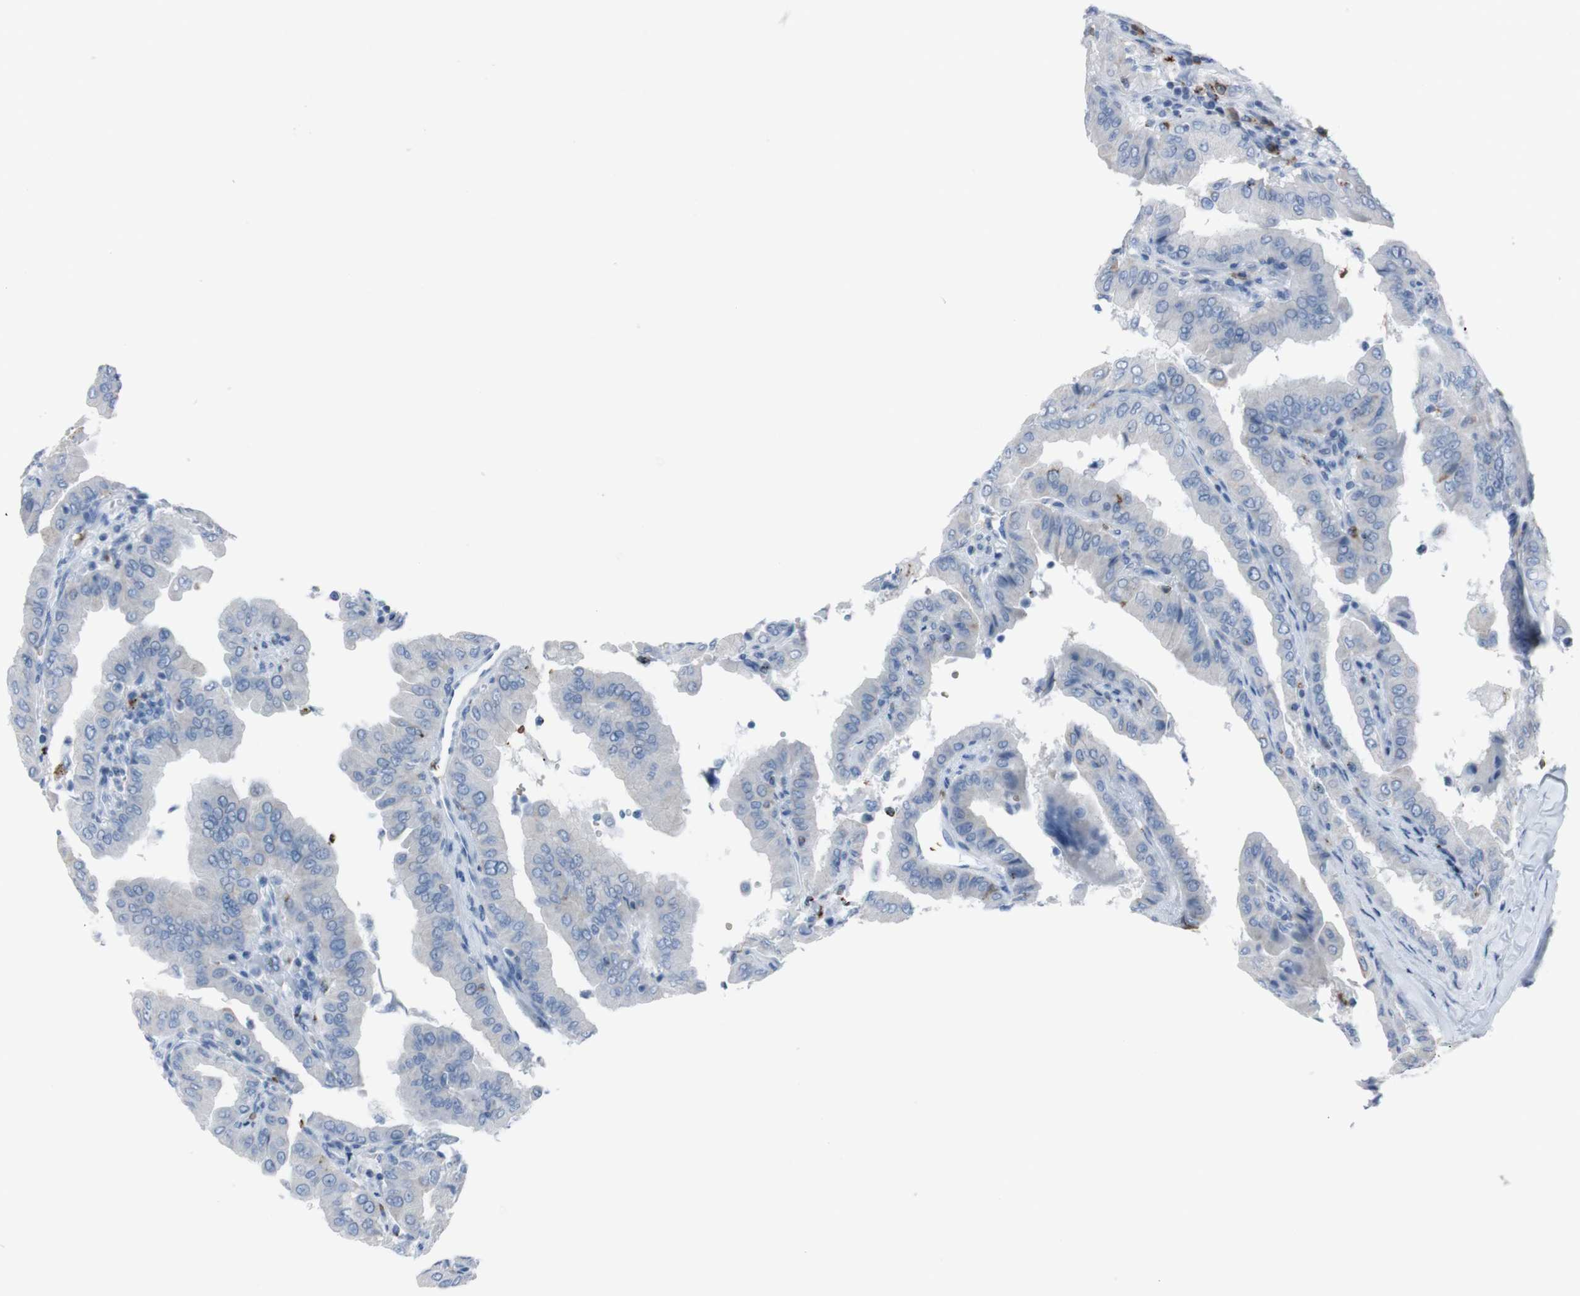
{"staining": {"intensity": "negative", "quantity": "none", "location": "none"}, "tissue": "thyroid cancer", "cell_type": "Tumor cells", "image_type": "cancer", "snomed": [{"axis": "morphology", "description": "Papillary adenocarcinoma, NOS"}, {"axis": "topography", "description": "Thyroid gland"}], "caption": "The immunohistochemistry (IHC) histopathology image has no significant positivity in tumor cells of thyroid cancer tissue.", "gene": "ST6GAL1", "patient": {"sex": "male", "age": 33}}